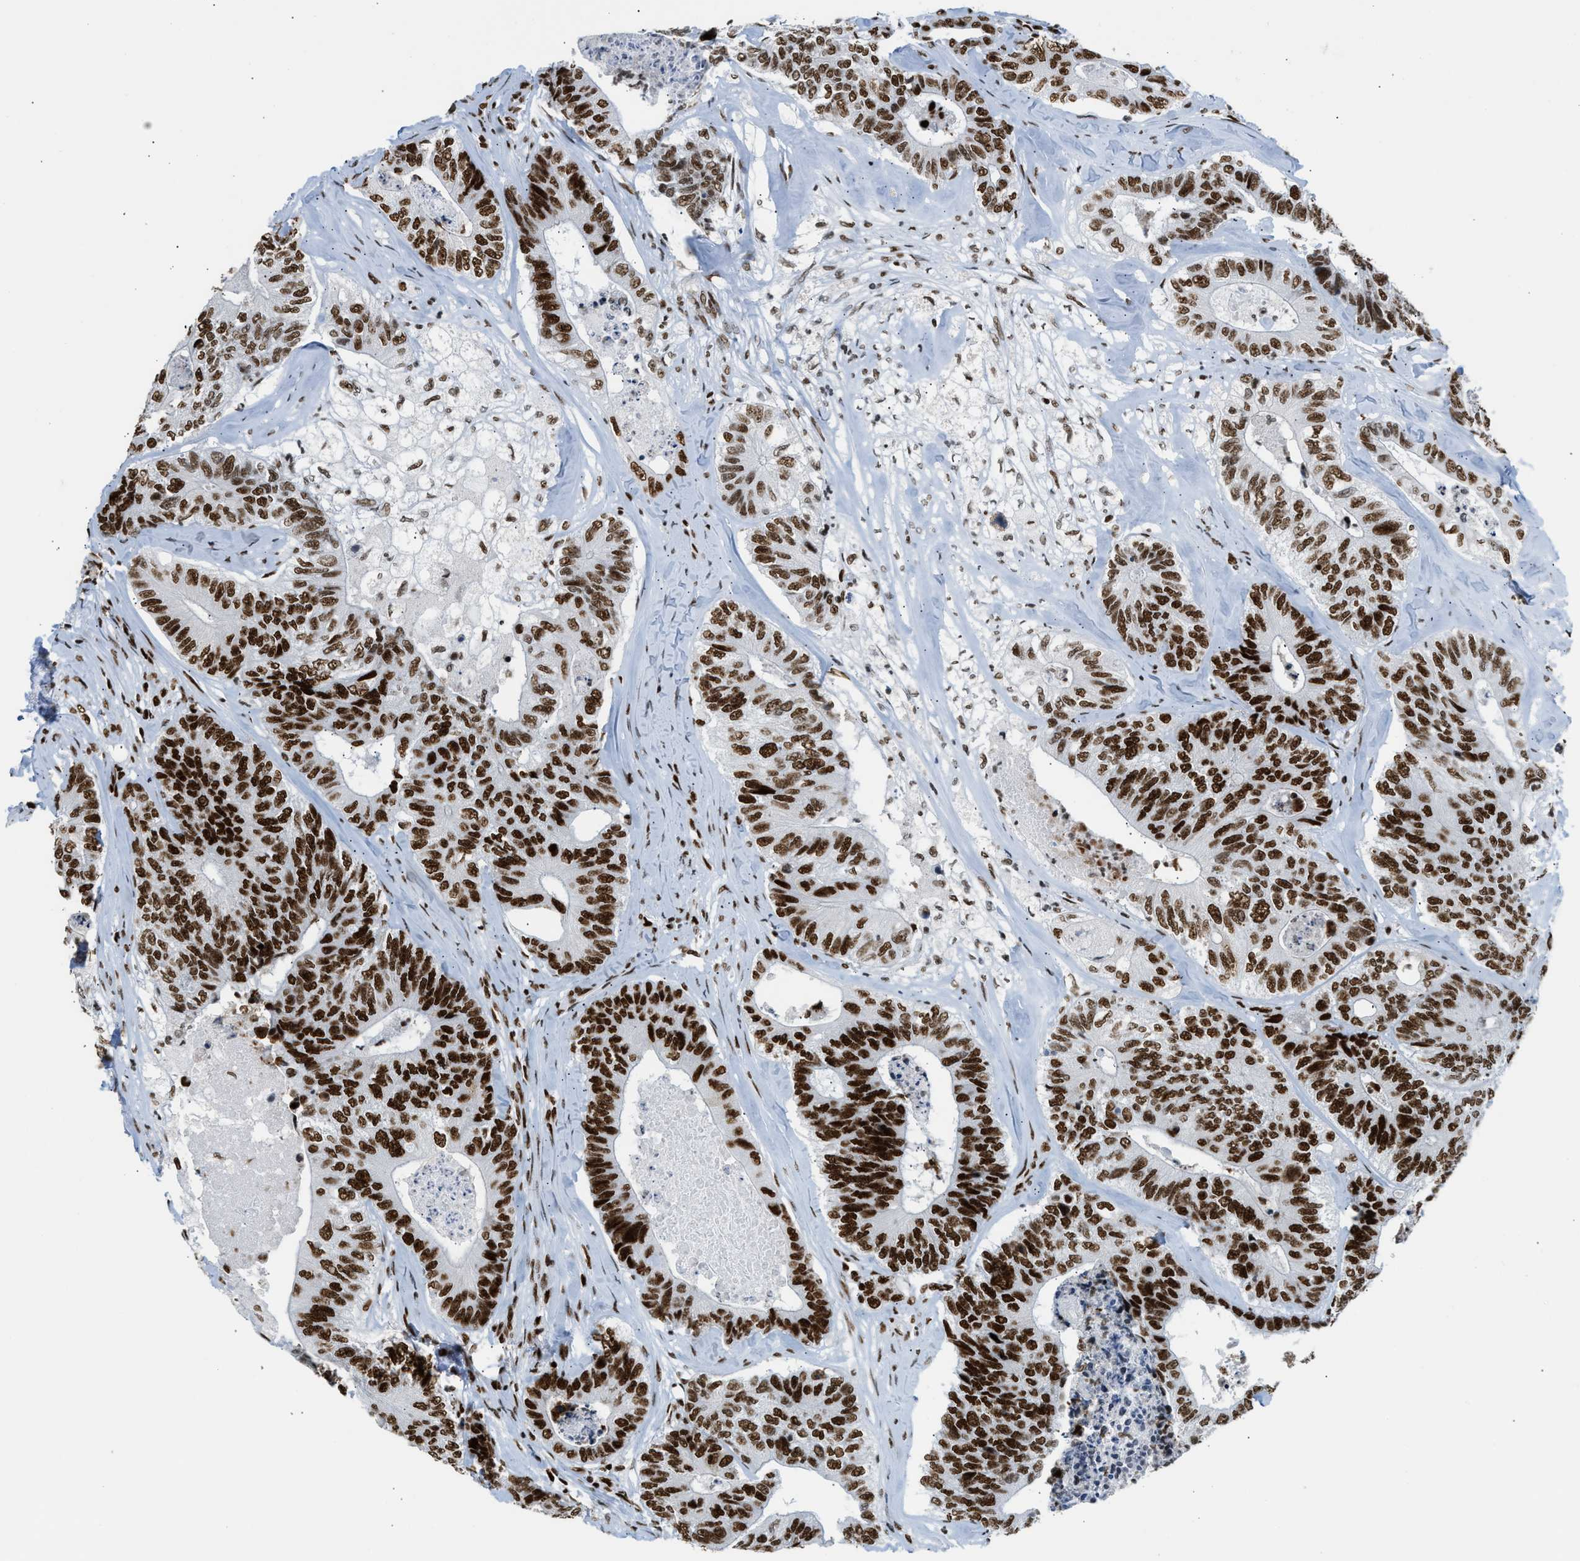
{"staining": {"intensity": "strong", "quantity": ">75%", "location": "nuclear"}, "tissue": "colorectal cancer", "cell_type": "Tumor cells", "image_type": "cancer", "snomed": [{"axis": "morphology", "description": "Adenocarcinoma, NOS"}, {"axis": "topography", "description": "Colon"}], "caption": "Immunohistochemistry image of human colorectal cancer (adenocarcinoma) stained for a protein (brown), which shows high levels of strong nuclear expression in about >75% of tumor cells.", "gene": "PIF1", "patient": {"sex": "female", "age": 67}}